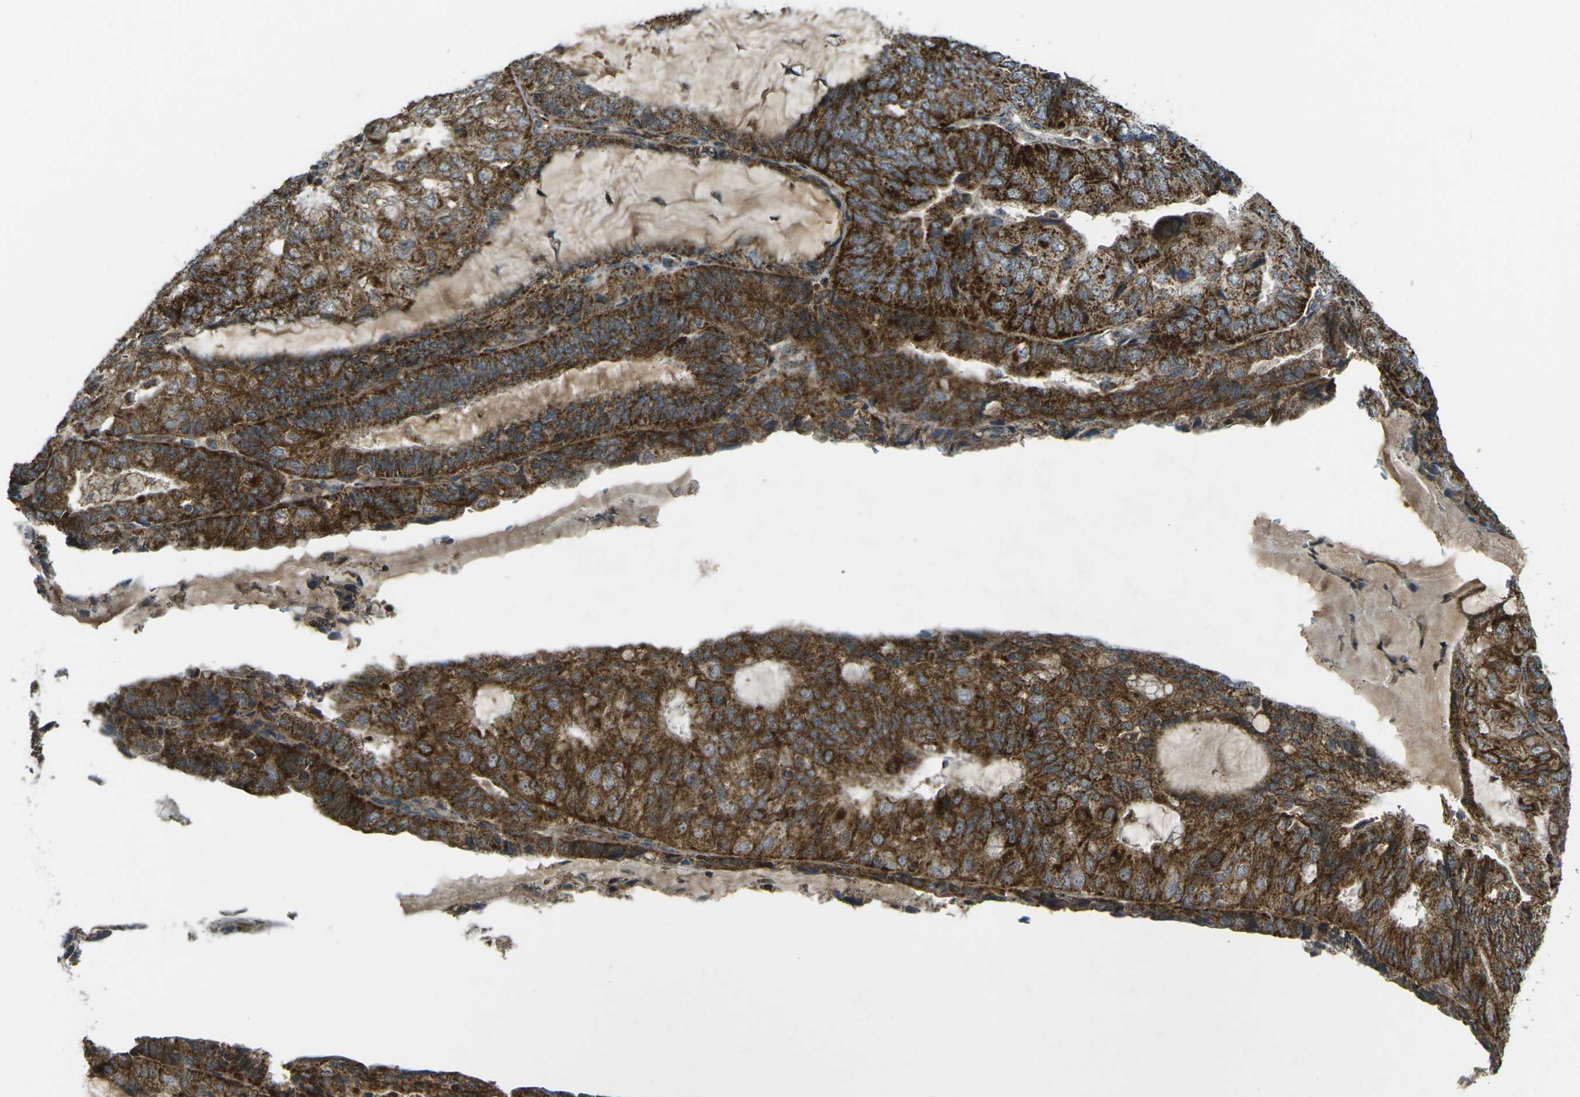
{"staining": {"intensity": "strong", "quantity": ">75%", "location": "cytoplasmic/membranous"}, "tissue": "endometrial cancer", "cell_type": "Tumor cells", "image_type": "cancer", "snomed": [{"axis": "morphology", "description": "Adenocarcinoma, NOS"}, {"axis": "topography", "description": "Endometrium"}], "caption": "A high-resolution photomicrograph shows IHC staining of adenocarcinoma (endometrial), which exhibits strong cytoplasmic/membranous staining in approximately >75% of tumor cells.", "gene": "IGF1R", "patient": {"sex": "female", "age": 81}}